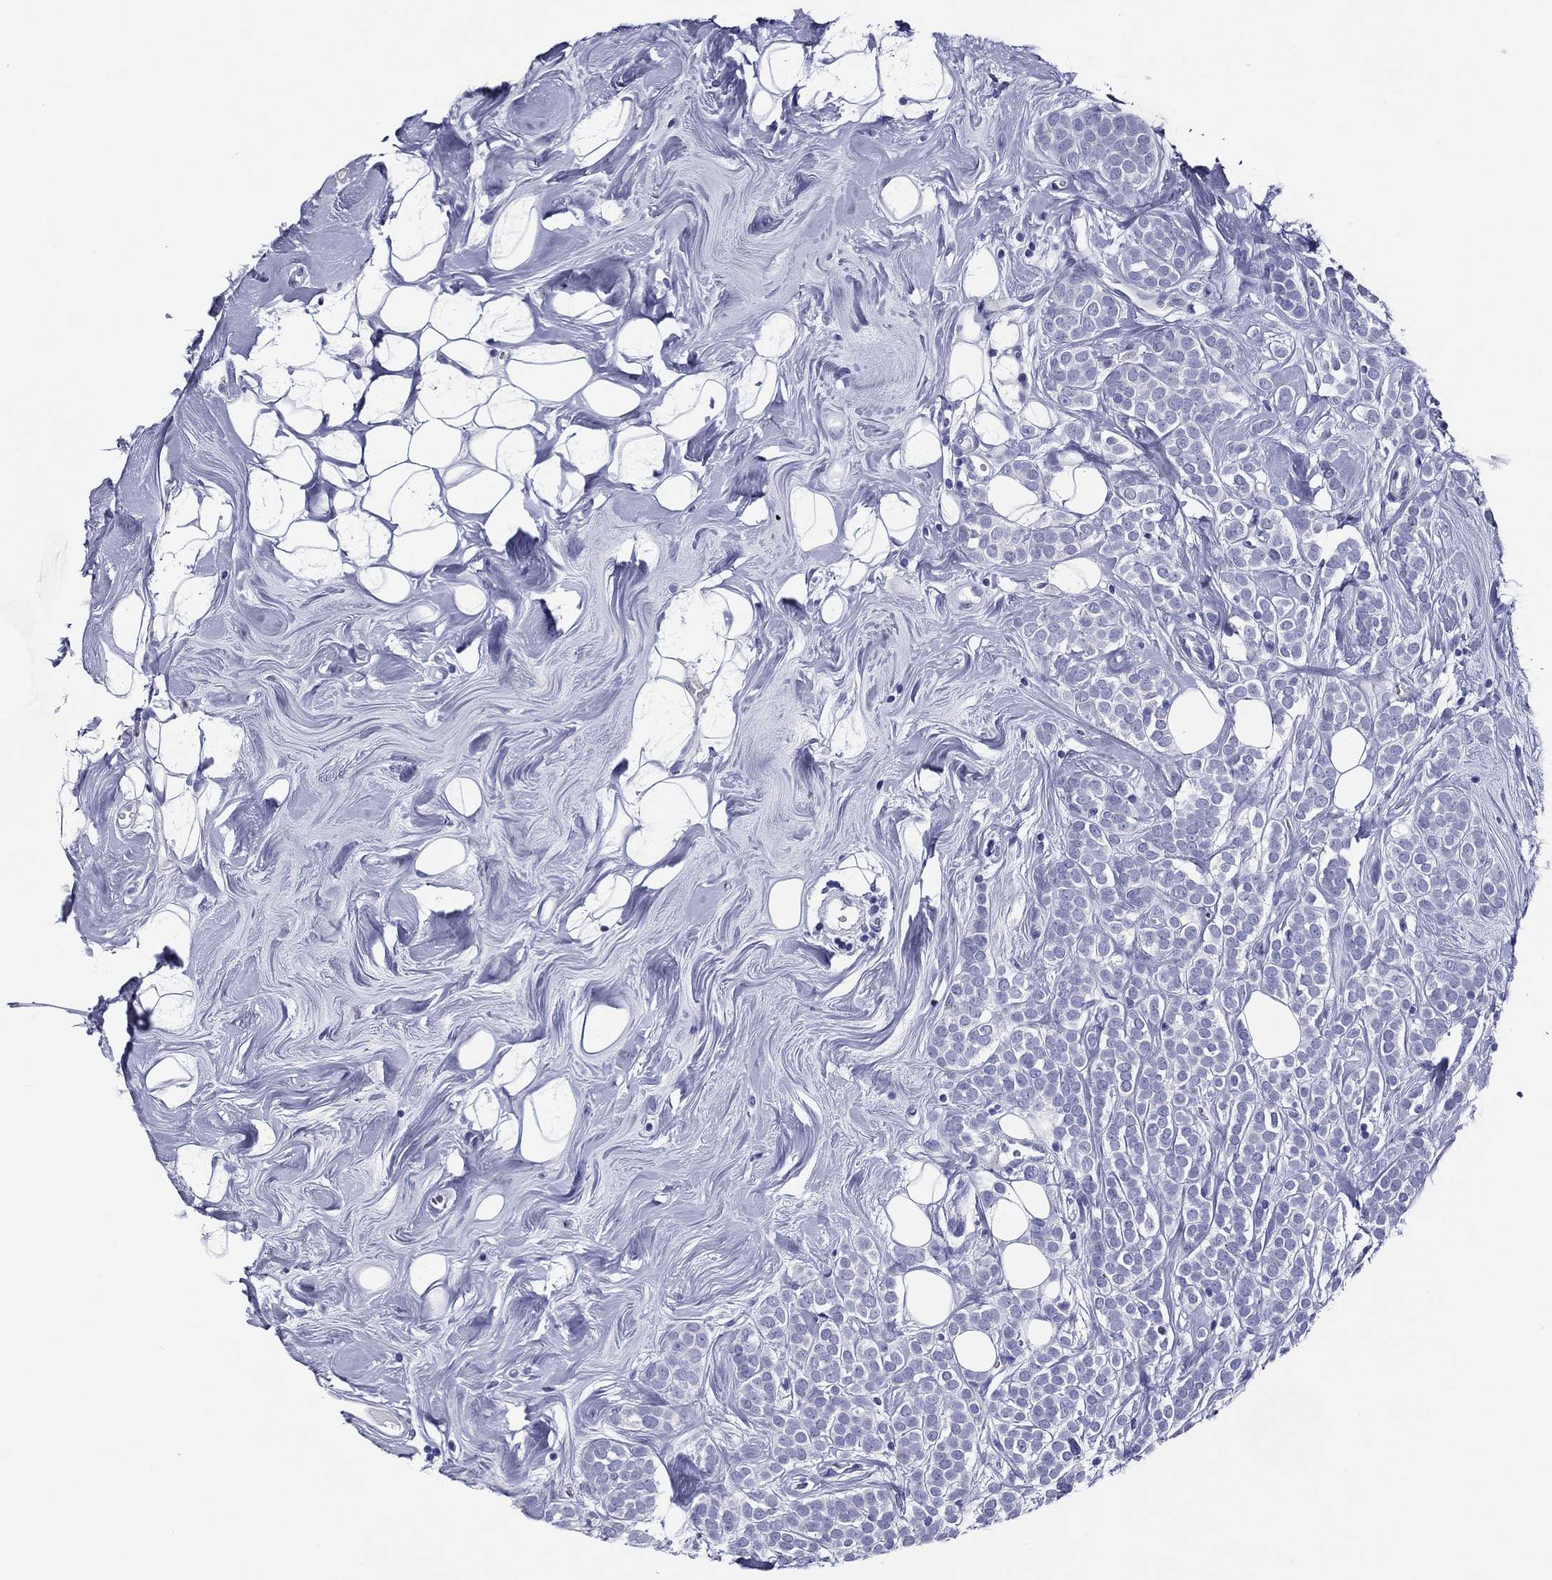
{"staining": {"intensity": "negative", "quantity": "none", "location": "none"}, "tissue": "breast cancer", "cell_type": "Tumor cells", "image_type": "cancer", "snomed": [{"axis": "morphology", "description": "Lobular carcinoma"}, {"axis": "topography", "description": "Breast"}], "caption": "Tumor cells show no significant protein expression in breast cancer.", "gene": "ACE2", "patient": {"sex": "female", "age": 49}}